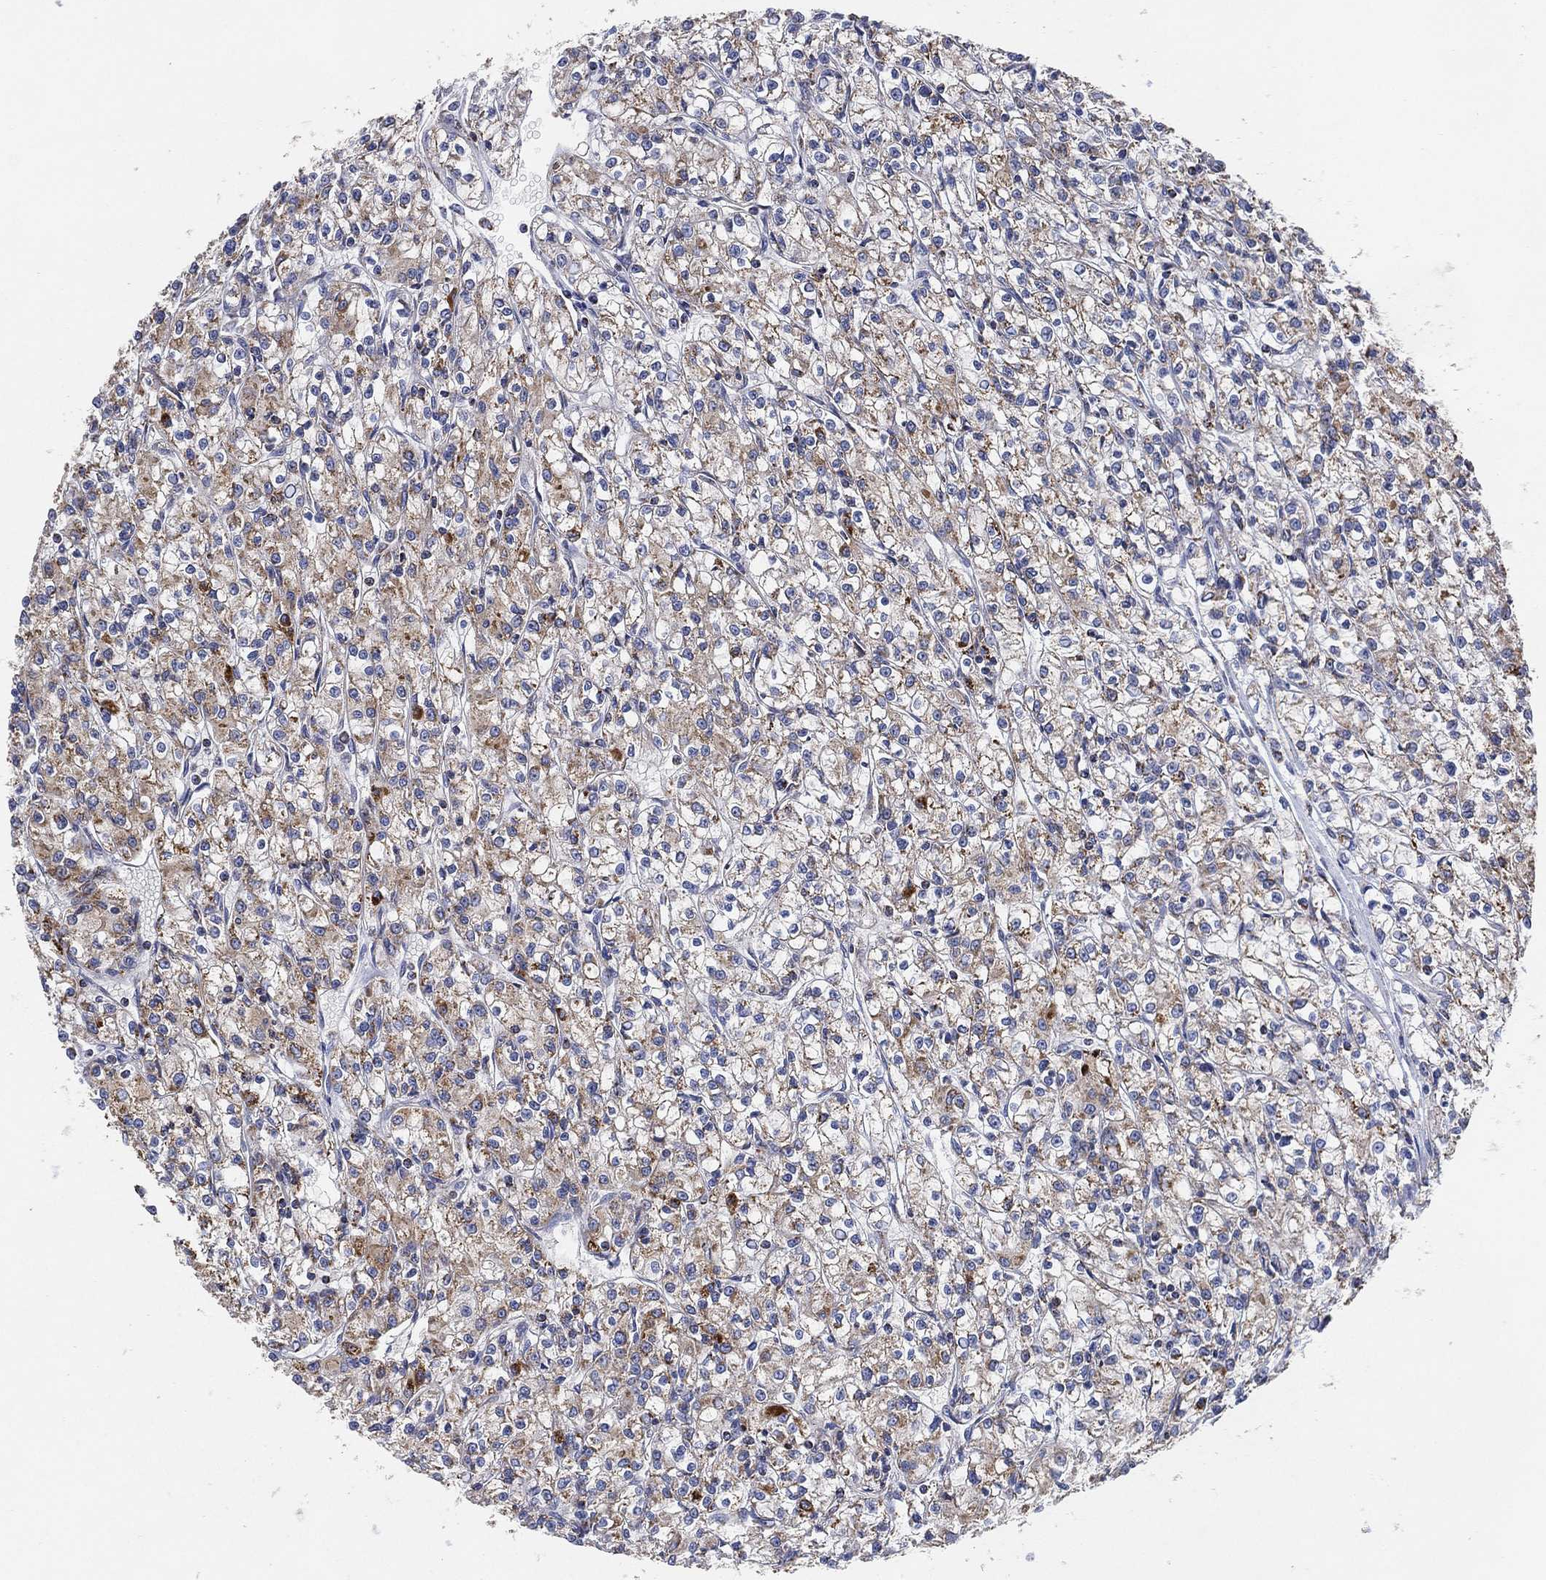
{"staining": {"intensity": "weak", "quantity": "<25%", "location": "cytoplasmic/membranous"}, "tissue": "renal cancer", "cell_type": "Tumor cells", "image_type": "cancer", "snomed": [{"axis": "morphology", "description": "Adenocarcinoma, NOS"}, {"axis": "topography", "description": "Kidney"}], "caption": "Micrograph shows no protein staining in tumor cells of renal cancer (adenocarcinoma) tissue.", "gene": "GCAT", "patient": {"sex": "female", "age": 59}}